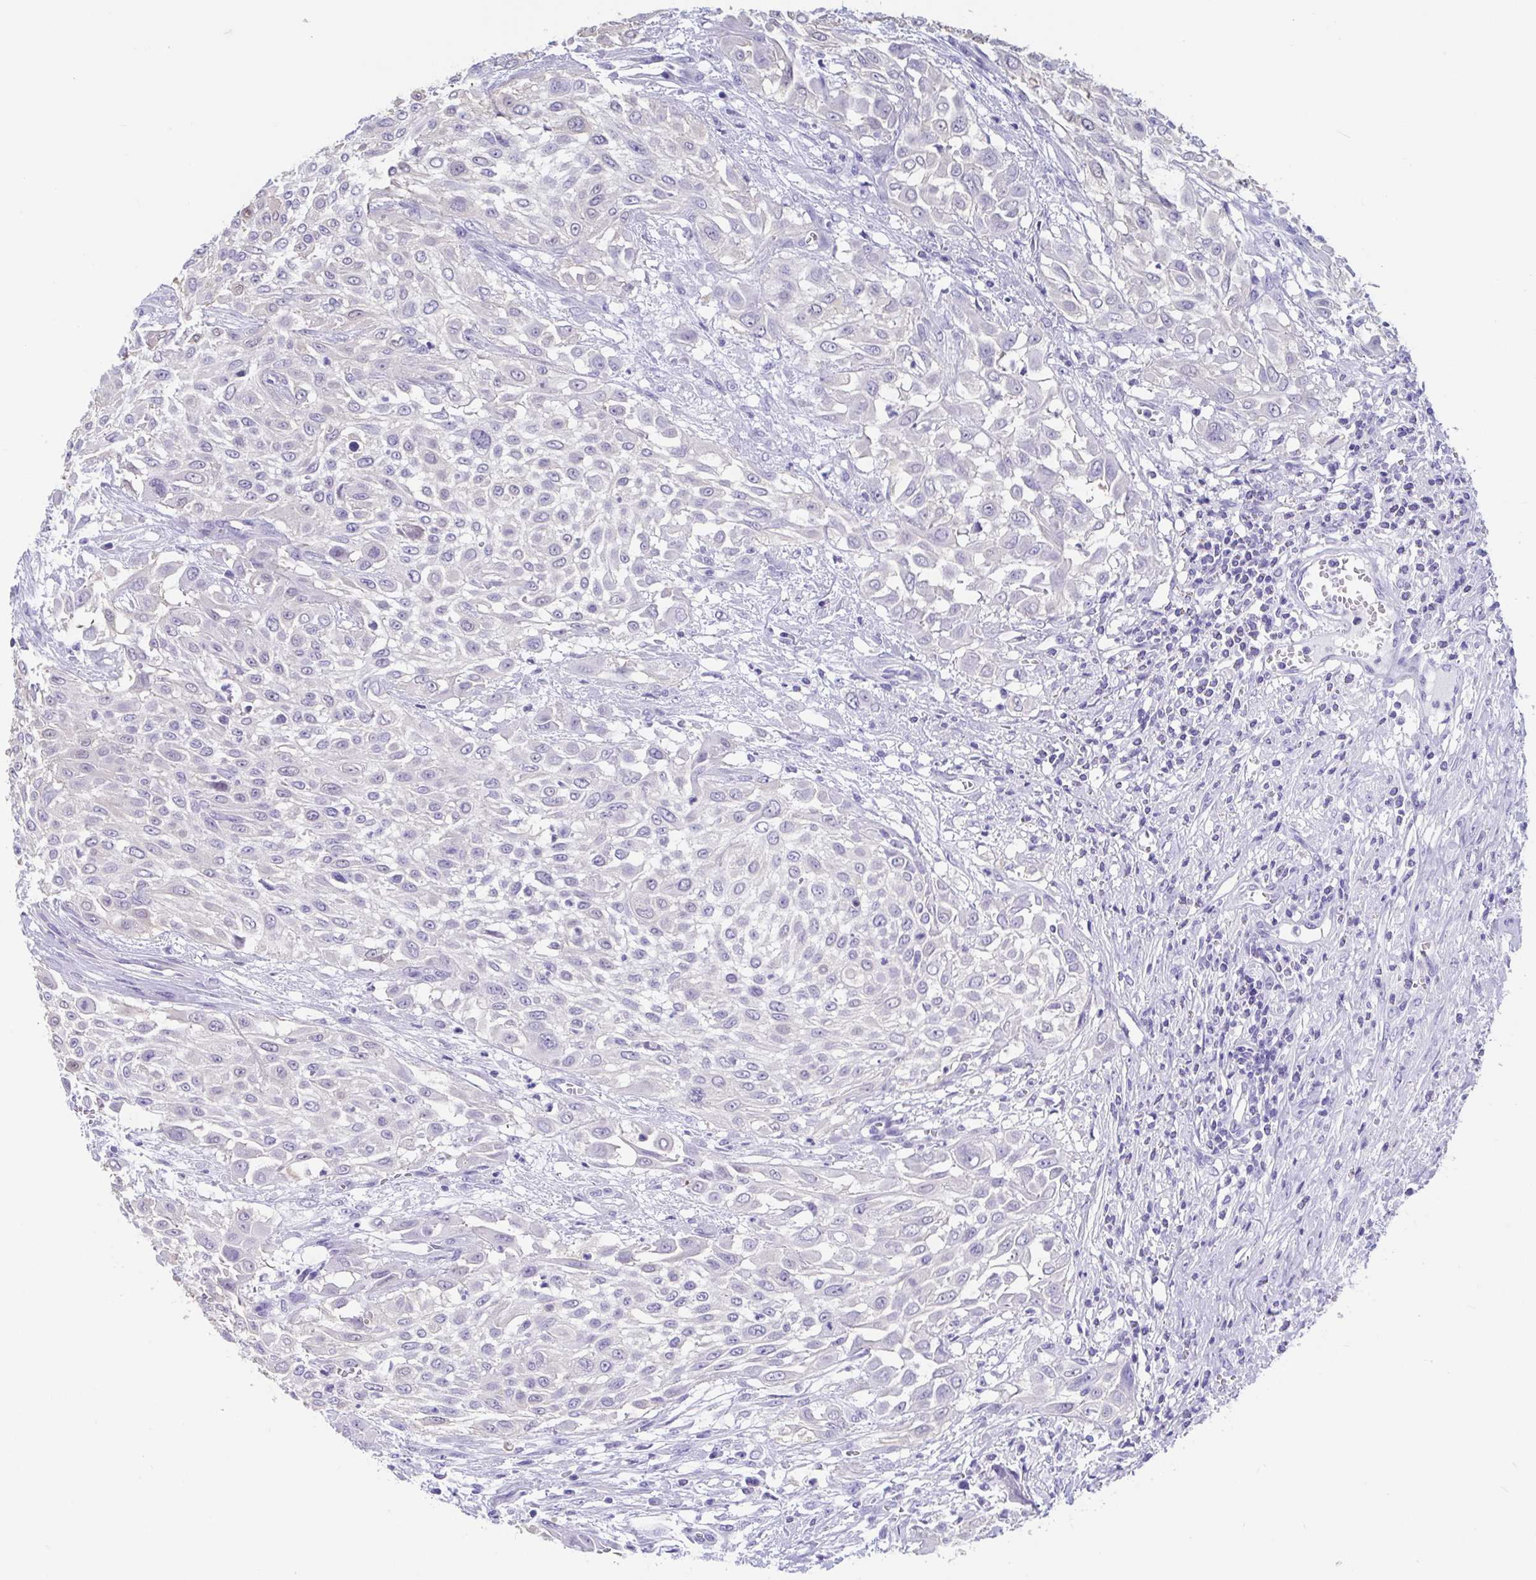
{"staining": {"intensity": "negative", "quantity": "none", "location": "none"}, "tissue": "urothelial cancer", "cell_type": "Tumor cells", "image_type": "cancer", "snomed": [{"axis": "morphology", "description": "Urothelial carcinoma, High grade"}, {"axis": "topography", "description": "Urinary bladder"}], "caption": "Immunohistochemical staining of urothelial cancer demonstrates no significant staining in tumor cells.", "gene": "TTC30B", "patient": {"sex": "male", "age": 57}}